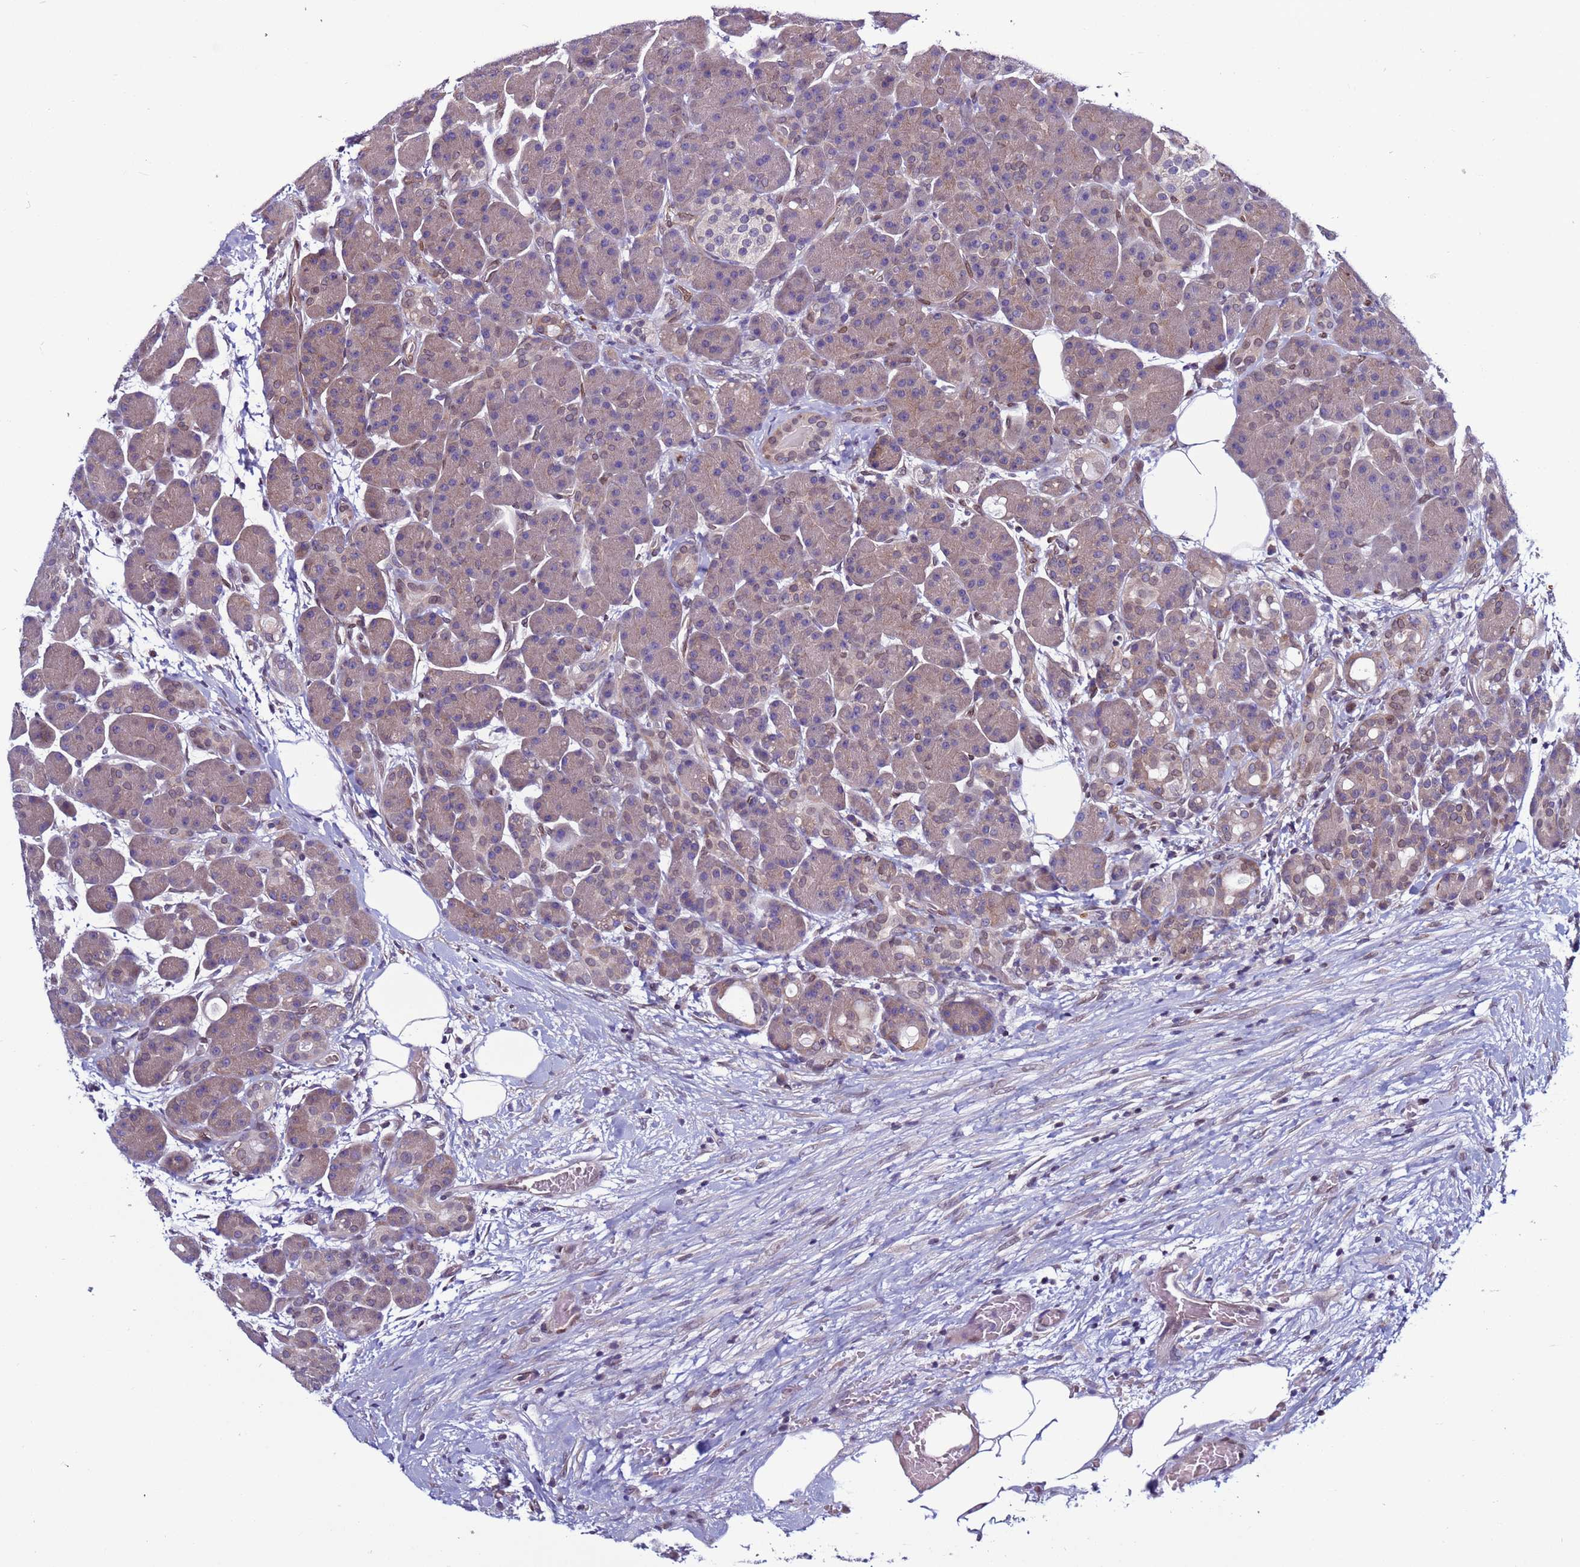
{"staining": {"intensity": "weak", "quantity": "25%-75%", "location": "cytoplasmic/membranous"}, "tissue": "pancreas", "cell_type": "Exocrine glandular cells", "image_type": "normal", "snomed": [{"axis": "morphology", "description": "Normal tissue, NOS"}, {"axis": "topography", "description": "Pancreas"}], "caption": "An image of pancreas stained for a protein displays weak cytoplasmic/membranous brown staining in exocrine glandular cells. The staining was performed using DAB, with brown indicating positive protein expression. Nuclei are stained blue with hematoxylin.", "gene": "TRIM37", "patient": {"sex": "male", "age": 63}}